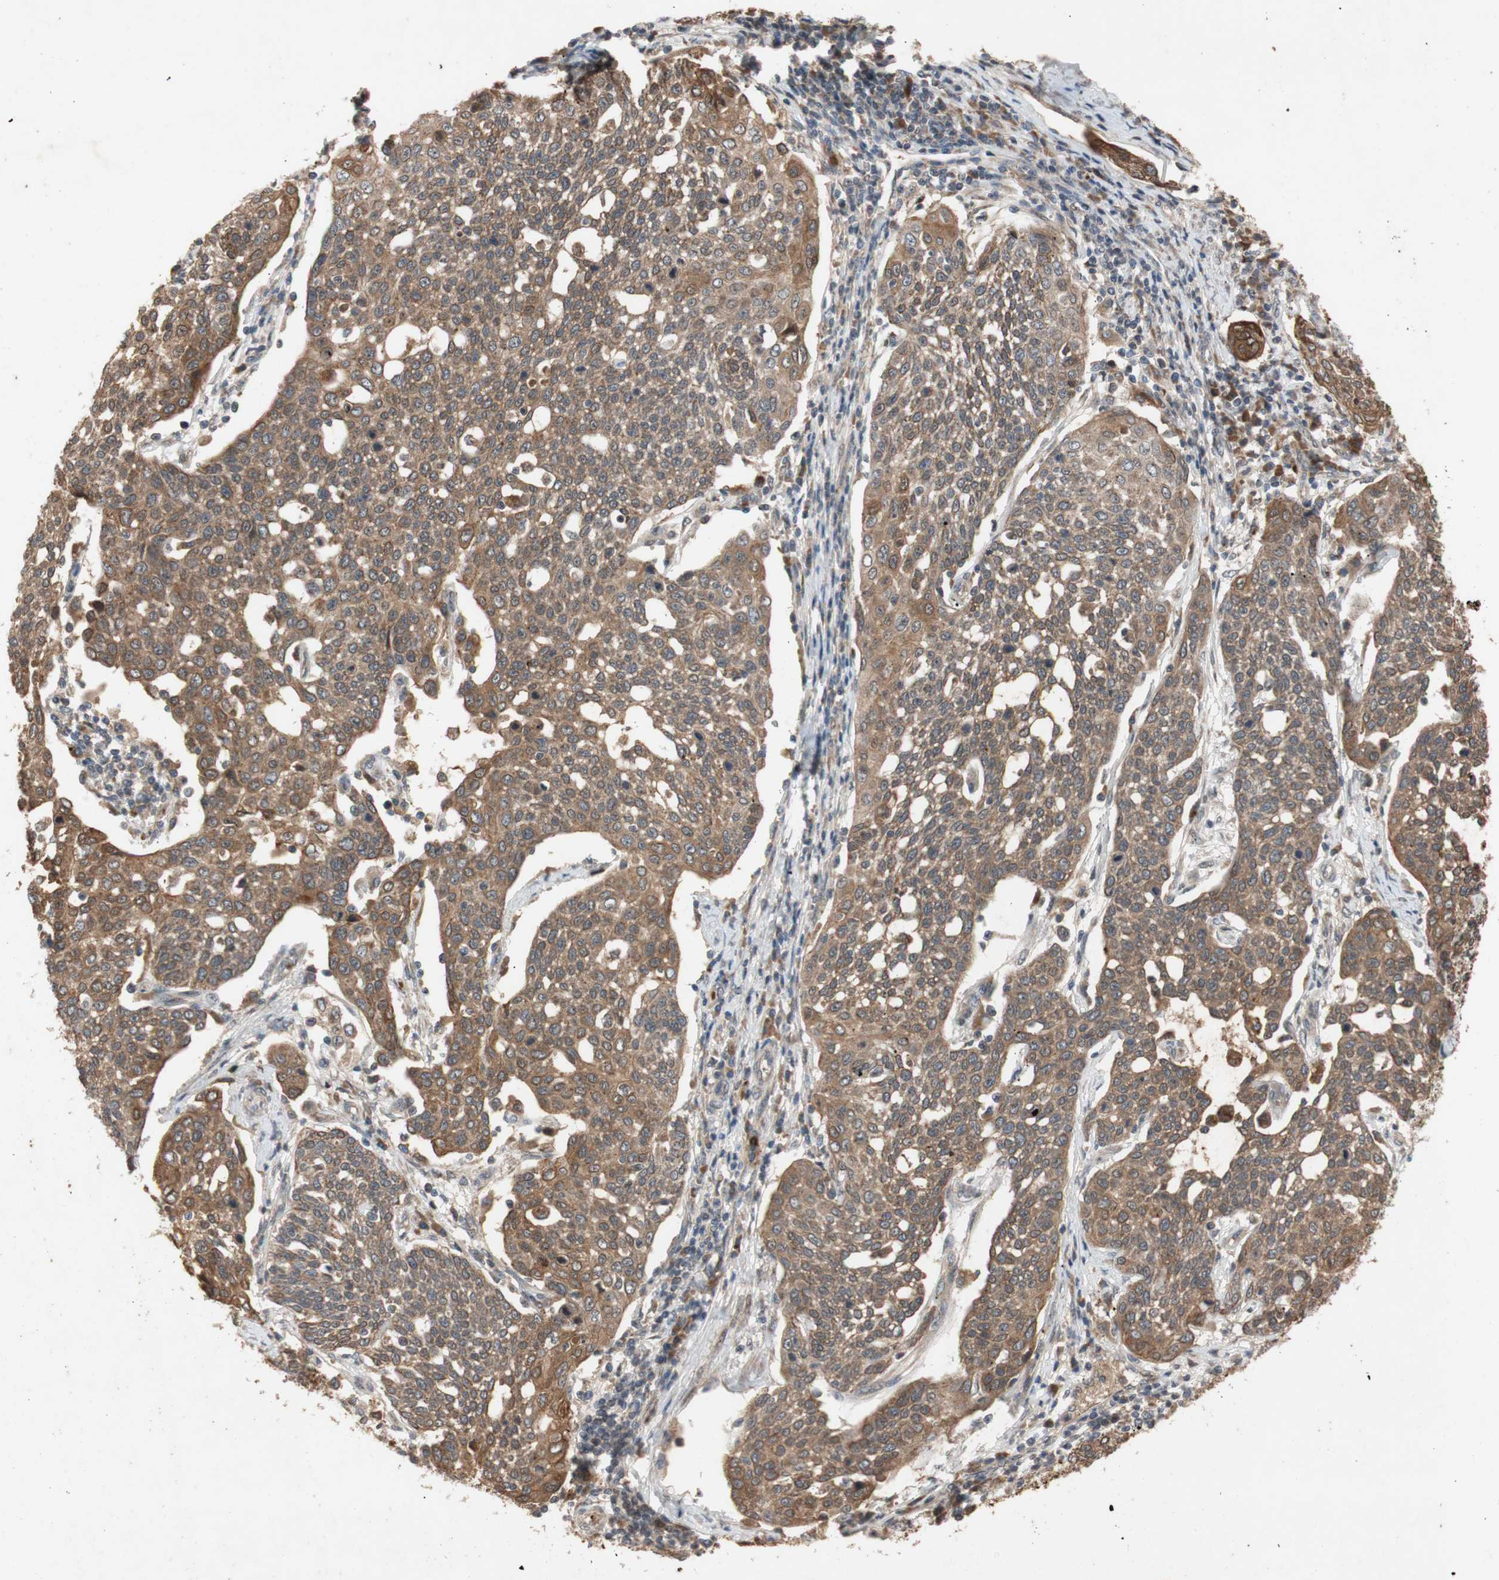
{"staining": {"intensity": "moderate", "quantity": ">75%", "location": "cytoplasmic/membranous"}, "tissue": "cervical cancer", "cell_type": "Tumor cells", "image_type": "cancer", "snomed": [{"axis": "morphology", "description": "Squamous cell carcinoma, NOS"}, {"axis": "topography", "description": "Cervix"}], "caption": "This photomicrograph displays cervical cancer stained with IHC to label a protein in brown. The cytoplasmic/membranous of tumor cells show moderate positivity for the protein. Nuclei are counter-stained blue.", "gene": "PKN1", "patient": {"sex": "female", "age": 34}}